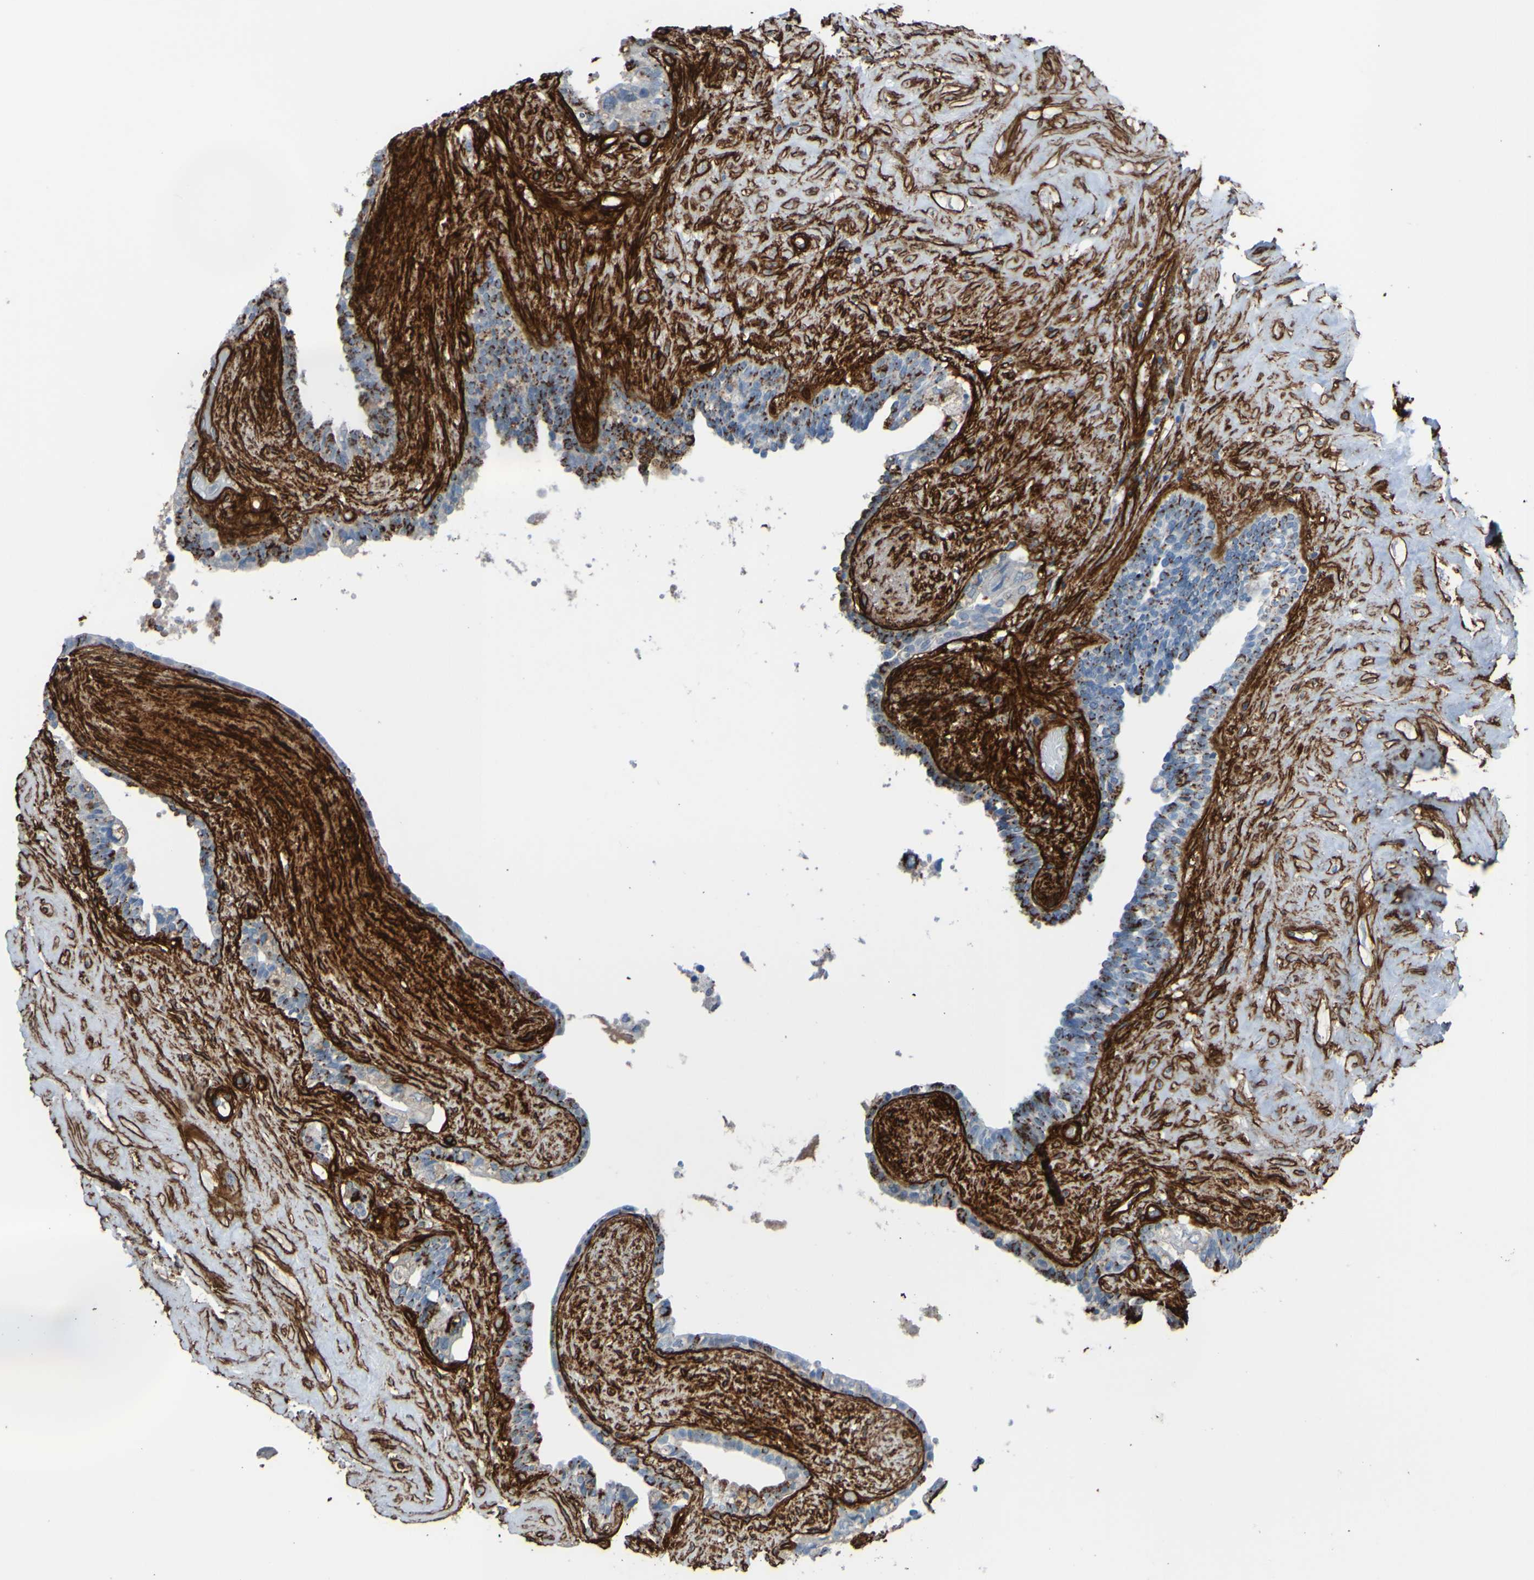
{"staining": {"intensity": "negative", "quantity": "none", "location": "none"}, "tissue": "seminal vesicle", "cell_type": "Glandular cells", "image_type": "normal", "snomed": [{"axis": "morphology", "description": "Normal tissue, NOS"}, {"axis": "topography", "description": "Seminal veicle"}], "caption": "This is an immunohistochemistry histopathology image of normal human seminal vesicle. There is no staining in glandular cells.", "gene": "COL4A2", "patient": {"sex": "male", "age": 63}}